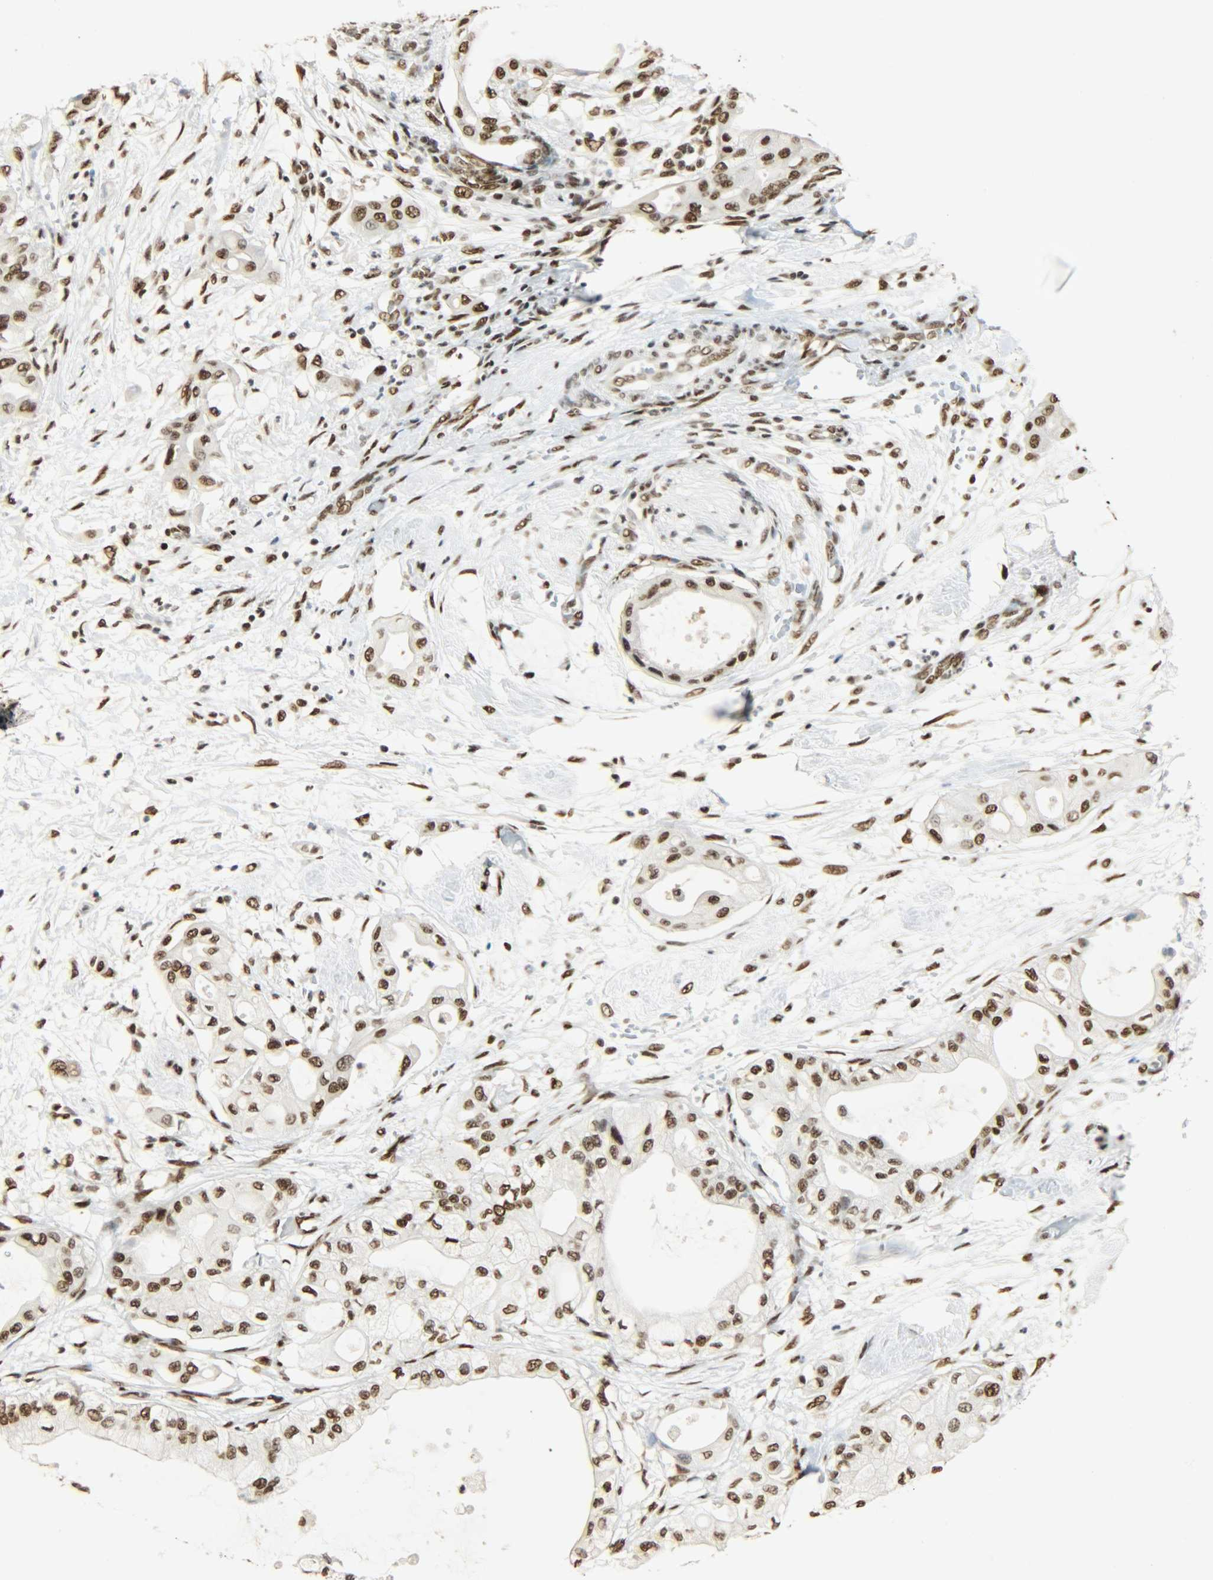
{"staining": {"intensity": "strong", "quantity": ">75%", "location": "nuclear"}, "tissue": "pancreatic cancer", "cell_type": "Tumor cells", "image_type": "cancer", "snomed": [{"axis": "morphology", "description": "Adenocarcinoma, NOS"}, {"axis": "morphology", "description": "Adenocarcinoma, metastatic, NOS"}, {"axis": "topography", "description": "Lymph node"}, {"axis": "topography", "description": "Pancreas"}, {"axis": "topography", "description": "Duodenum"}], "caption": "The micrograph reveals a brown stain indicating the presence of a protein in the nuclear of tumor cells in pancreatic adenocarcinoma.", "gene": "KHDRBS1", "patient": {"sex": "female", "age": 64}}